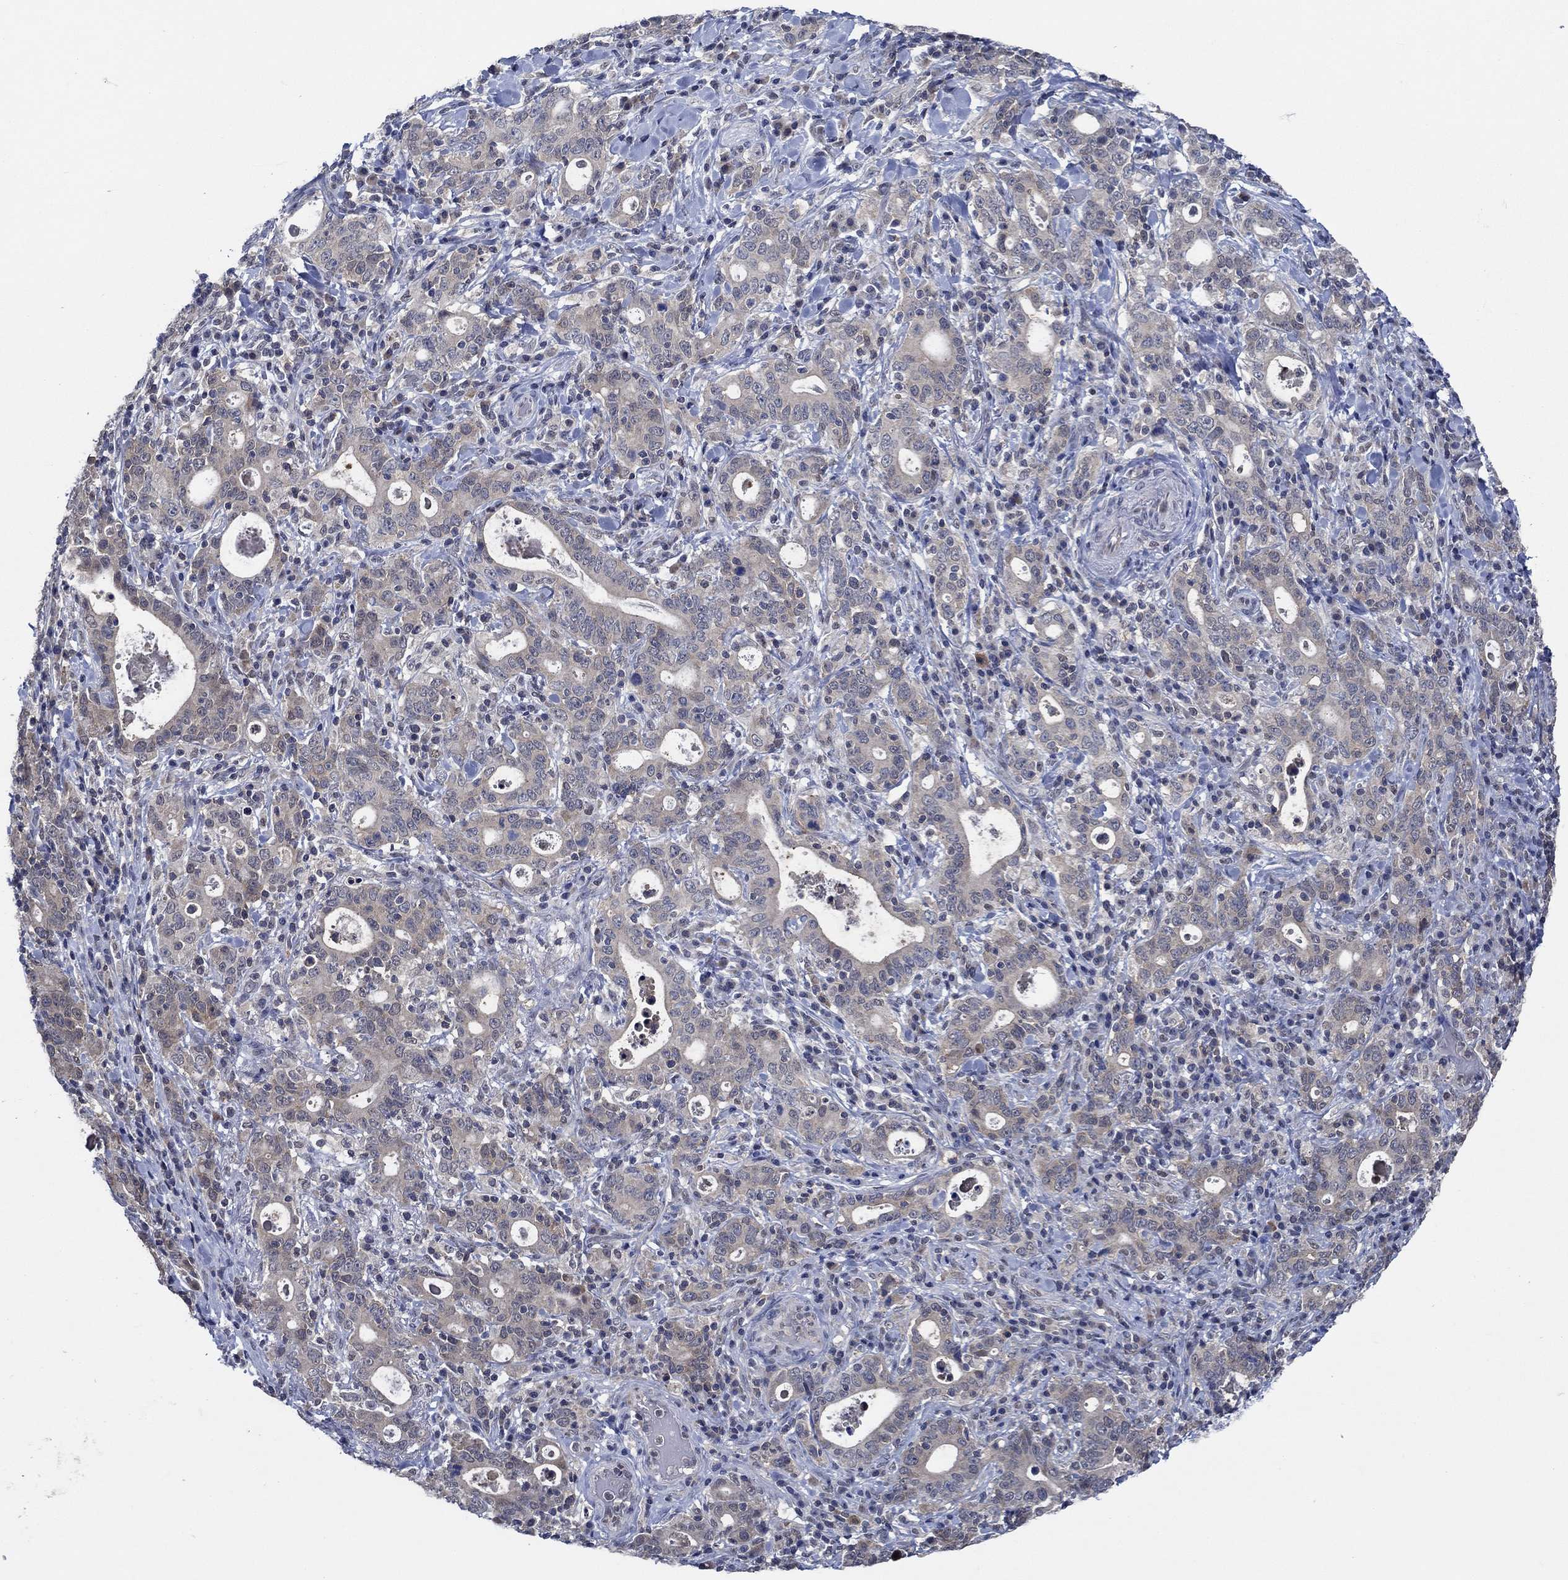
{"staining": {"intensity": "moderate", "quantity": "<25%", "location": "cytoplasmic/membranous"}, "tissue": "stomach cancer", "cell_type": "Tumor cells", "image_type": "cancer", "snomed": [{"axis": "morphology", "description": "Adenocarcinoma, NOS"}, {"axis": "topography", "description": "Stomach"}], "caption": "Tumor cells display moderate cytoplasmic/membranous expression in approximately <25% of cells in adenocarcinoma (stomach). The staining was performed using DAB to visualize the protein expression in brown, while the nuclei were stained in blue with hematoxylin (Magnification: 20x).", "gene": "DACT1", "patient": {"sex": "male", "age": 79}}